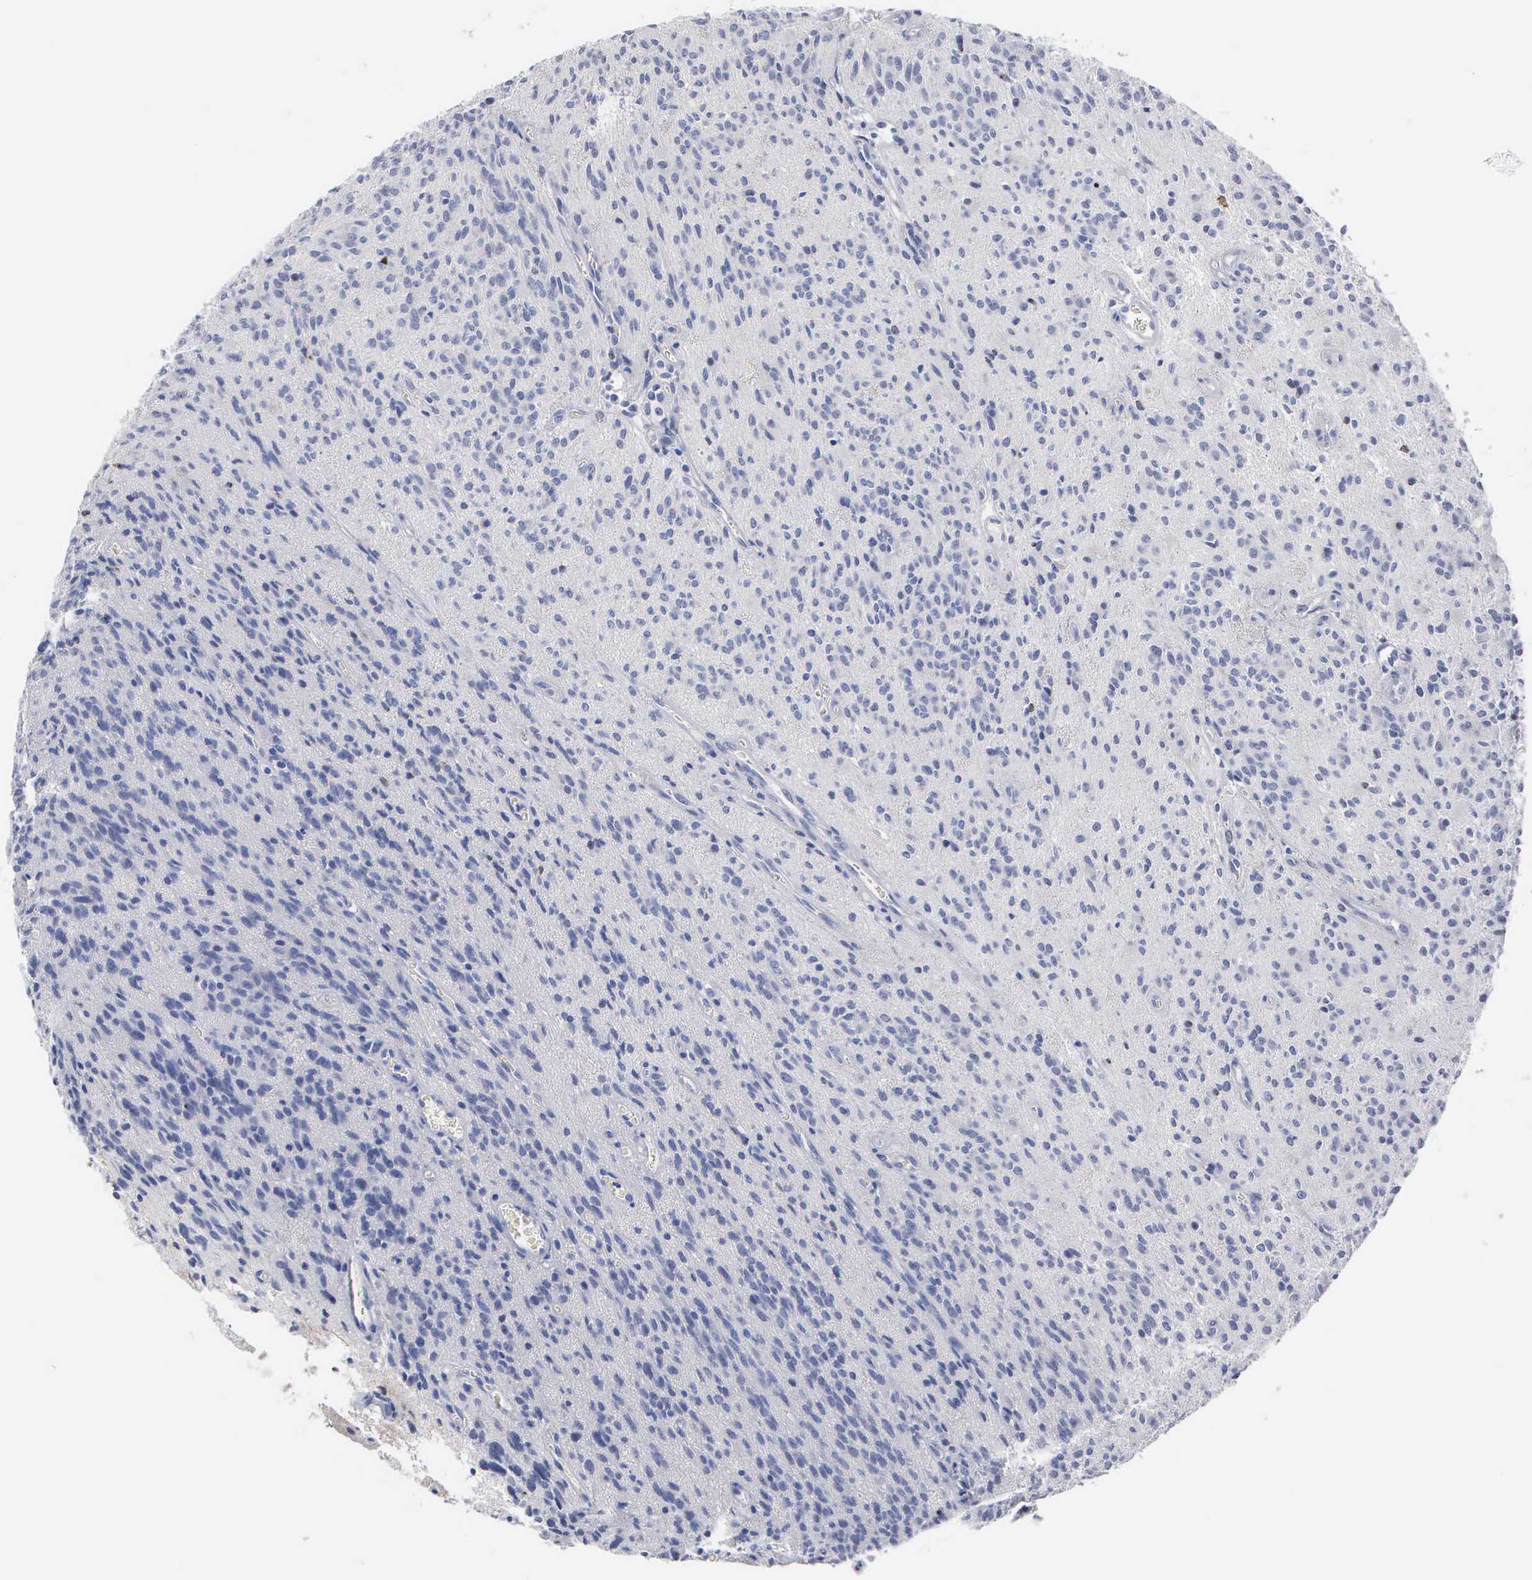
{"staining": {"intensity": "negative", "quantity": "none", "location": "none"}, "tissue": "glioma", "cell_type": "Tumor cells", "image_type": "cancer", "snomed": [{"axis": "morphology", "description": "Glioma, malignant, Low grade"}, {"axis": "topography", "description": "Brain"}], "caption": "Immunohistochemistry (IHC) histopathology image of malignant glioma (low-grade) stained for a protein (brown), which displays no expression in tumor cells.", "gene": "ASPHD2", "patient": {"sex": "female", "age": 15}}